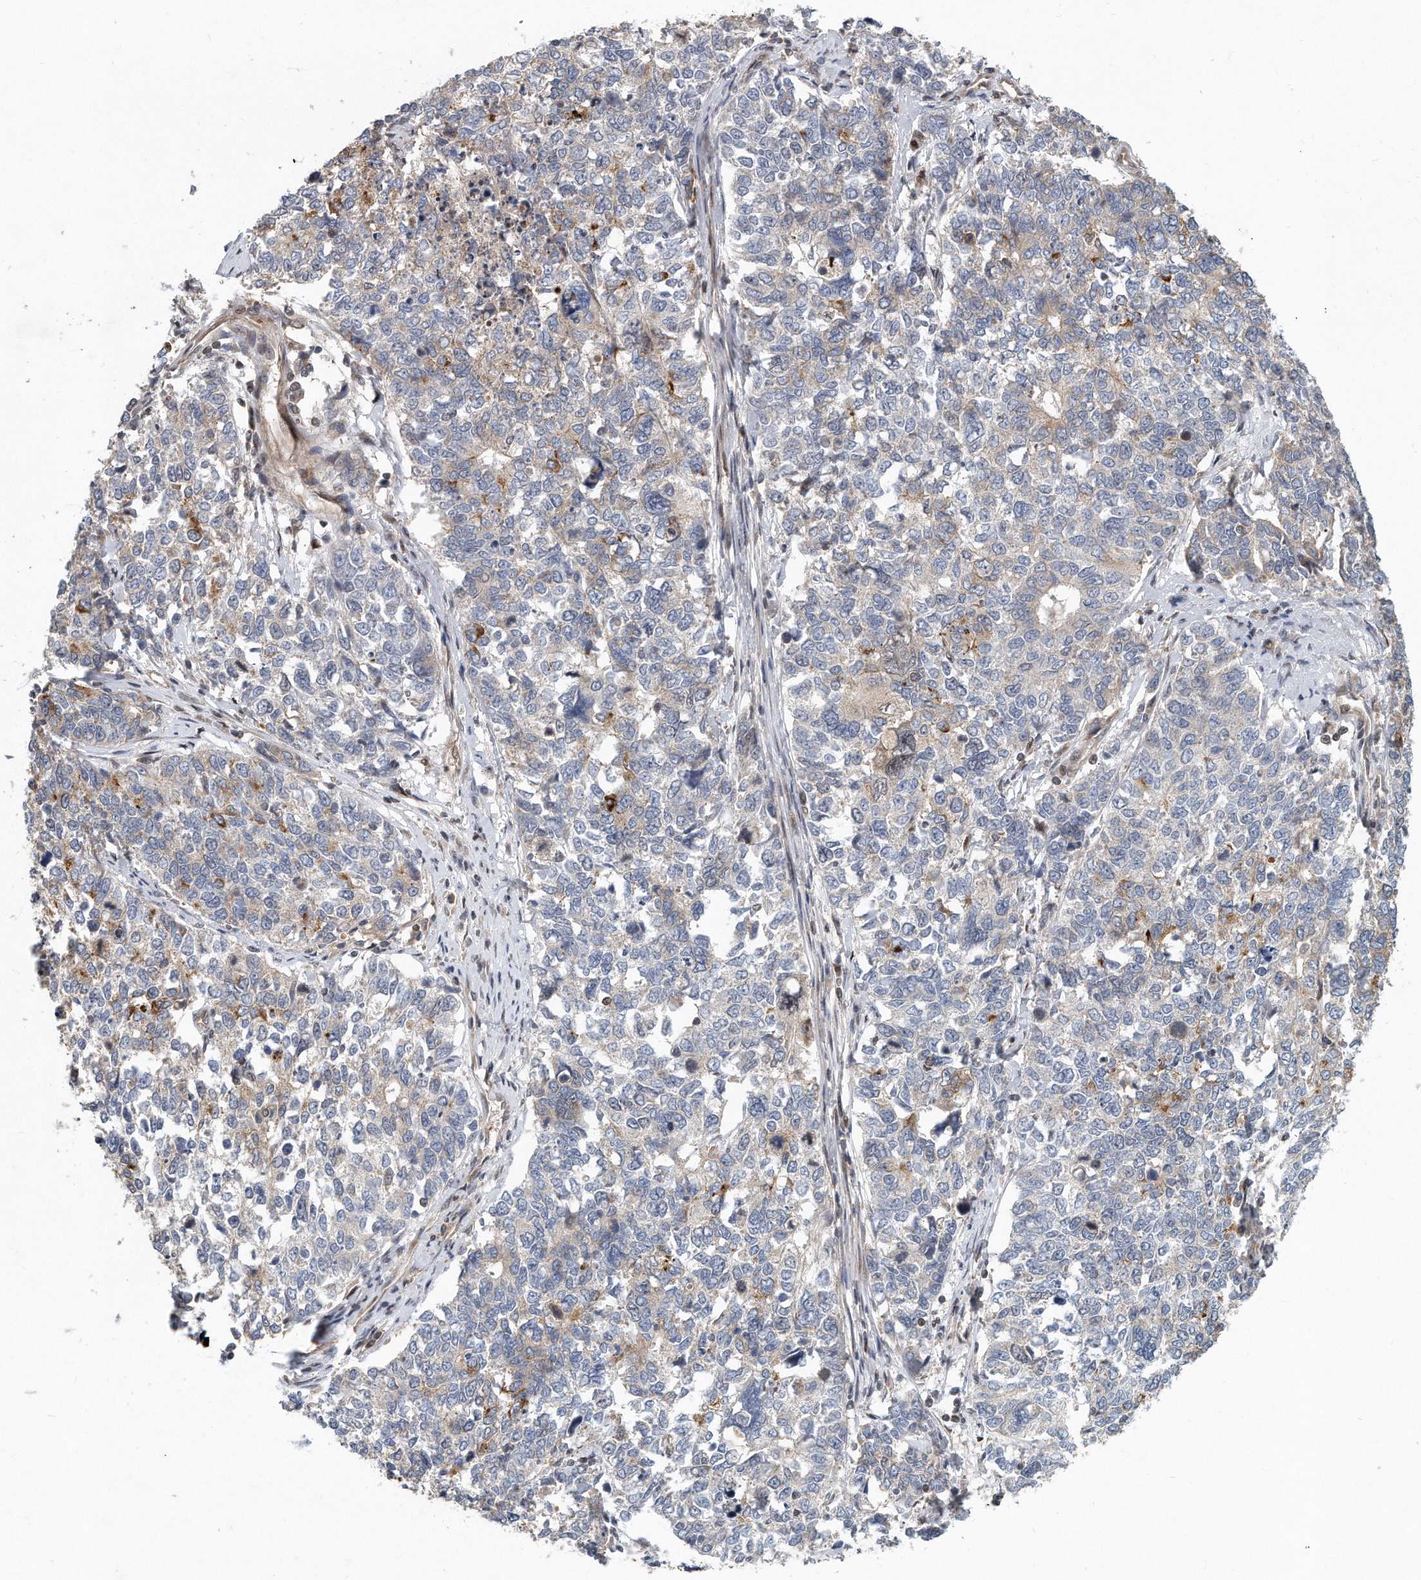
{"staining": {"intensity": "moderate", "quantity": "<25%", "location": "cytoplasmic/membranous"}, "tissue": "cervical cancer", "cell_type": "Tumor cells", "image_type": "cancer", "snomed": [{"axis": "morphology", "description": "Squamous cell carcinoma, NOS"}, {"axis": "topography", "description": "Cervix"}], "caption": "An image of human squamous cell carcinoma (cervical) stained for a protein exhibits moderate cytoplasmic/membranous brown staining in tumor cells.", "gene": "PCDH8", "patient": {"sex": "female", "age": 63}}